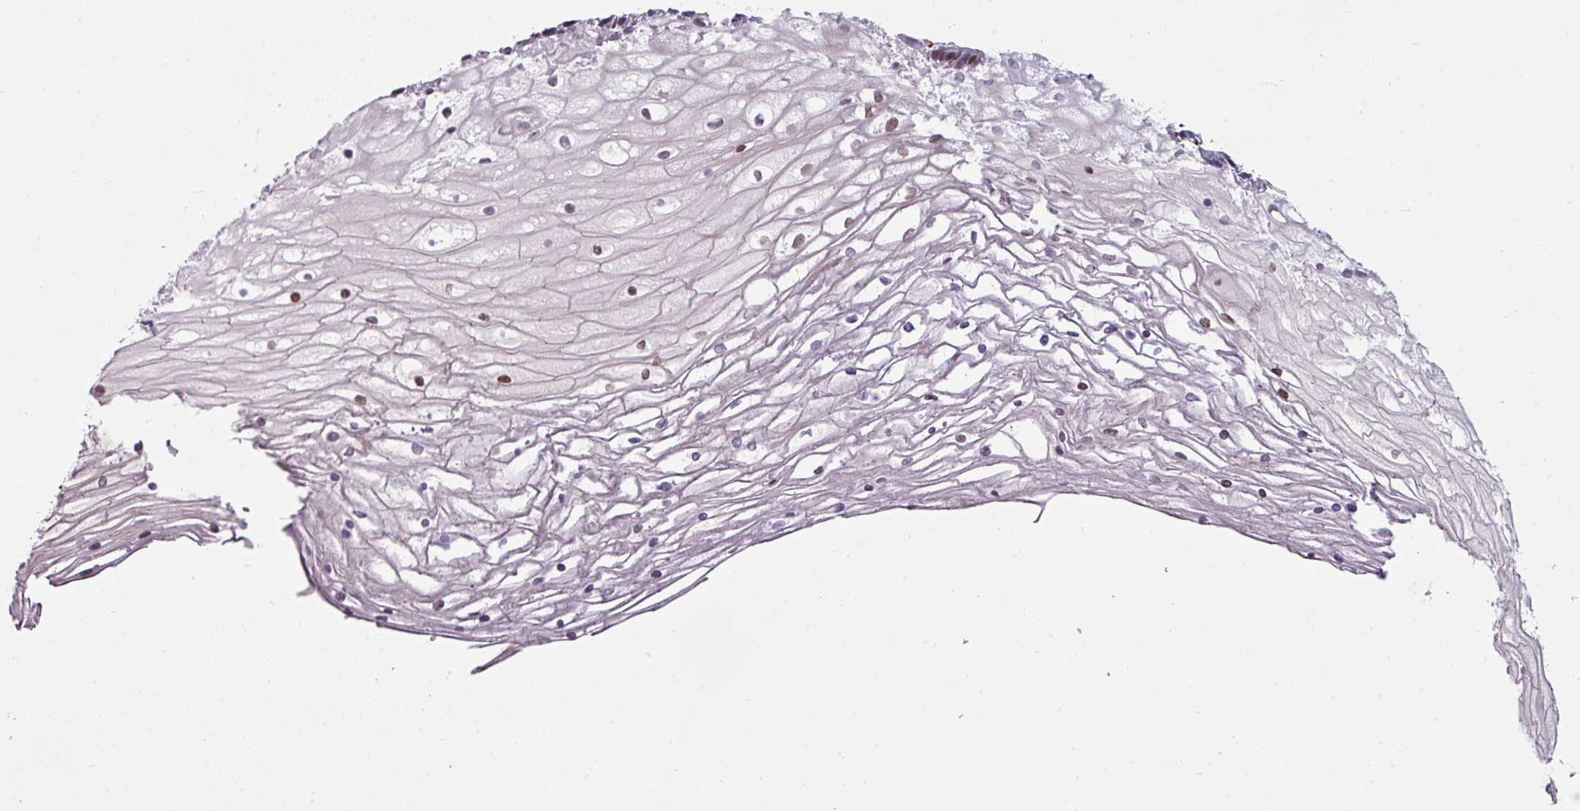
{"staining": {"intensity": "moderate", "quantity": ">75%", "location": "nuclear"}, "tissue": "cervix", "cell_type": "Glandular cells", "image_type": "normal", "snomed": [{"axis": "morphology", "description": "Normal tissue, NOS"}, {"axis": "topography", "description": "Cervix"}], "caption": "Protein staining shows moderate nuclear expression in about >75% of glandular cells in unremarkable cervix.", "gene": "SYT8", "patient": {"sex": "female", "age": 36}}